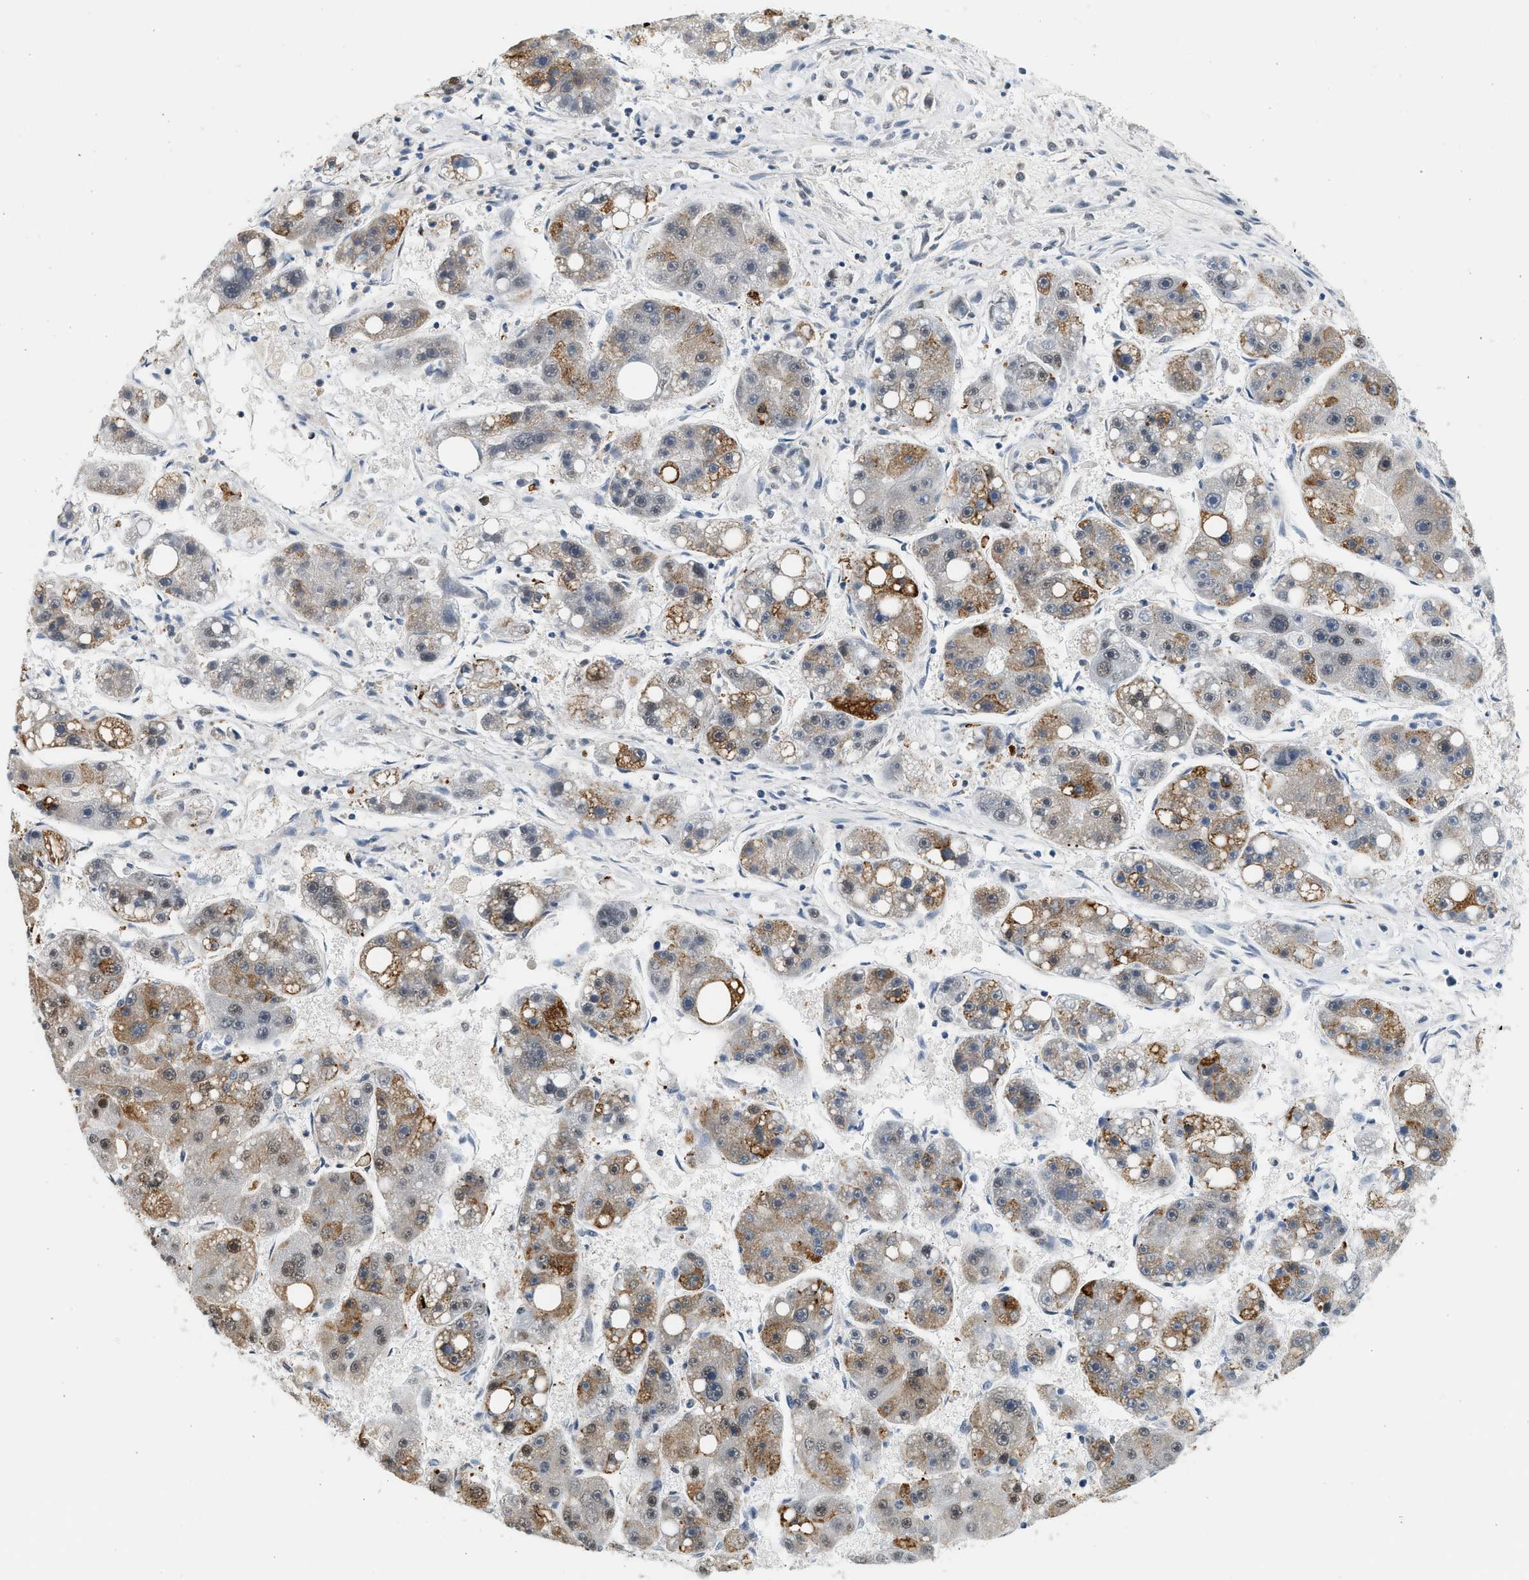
{"staining": {"intensity": "moderate", "quantity": "25%-75%", "location": "cytoplasmic/membranous,nuclear"}, "tissue": "liver cancer", "cell_type": "Tumor cells", "image_type": "cancer", "snomed": [{"axis": "morphology", "description": "Carcinoma, Hepatocellular, NOS"}, {"axis": "topography", "description": "Liver"}], "caption": "Liver cancer (hepatocellular carcinoma) stained for a protein shows moderate cytoplasmic/membranous and nuclear positivity in tumor cells.", "gene": "HIPK1", "patient": {"sex": "female", "age": 61}}